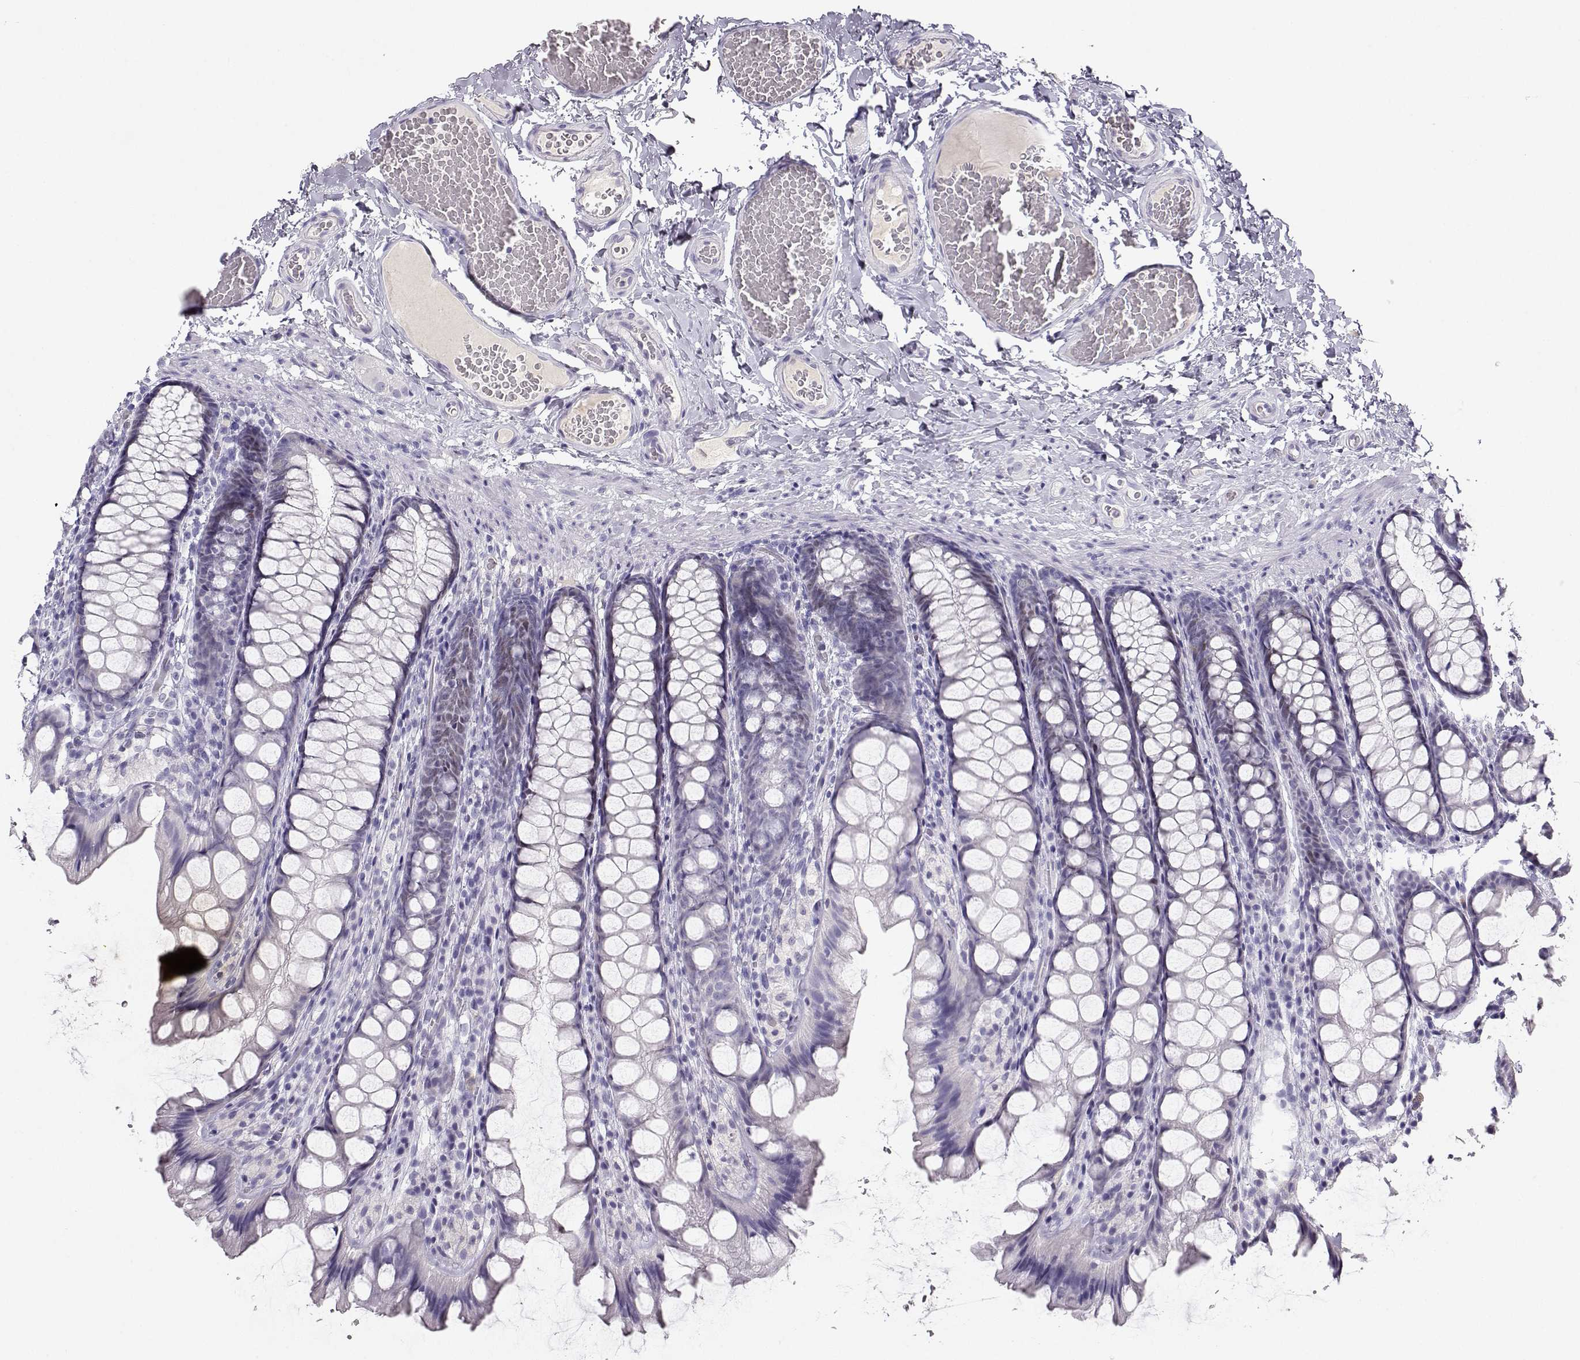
{"staining": {"intensity": "negative", "quantity": "none", "location": "none"}, "tissue": "colon", "cell_type": "Endothelial cells", "image_type": "normal", "snomed": [{"axis": "morphology", "description": "Normal tissue, NOS"}, {"axis": "topography", "description": "Colon"}], "caption": "DAB immunohistochemical staining of normal human colon shows no significant positivity in endothelial cells.", "gene": "OPN5", "patient": {"sex": "male", "age": 47}}